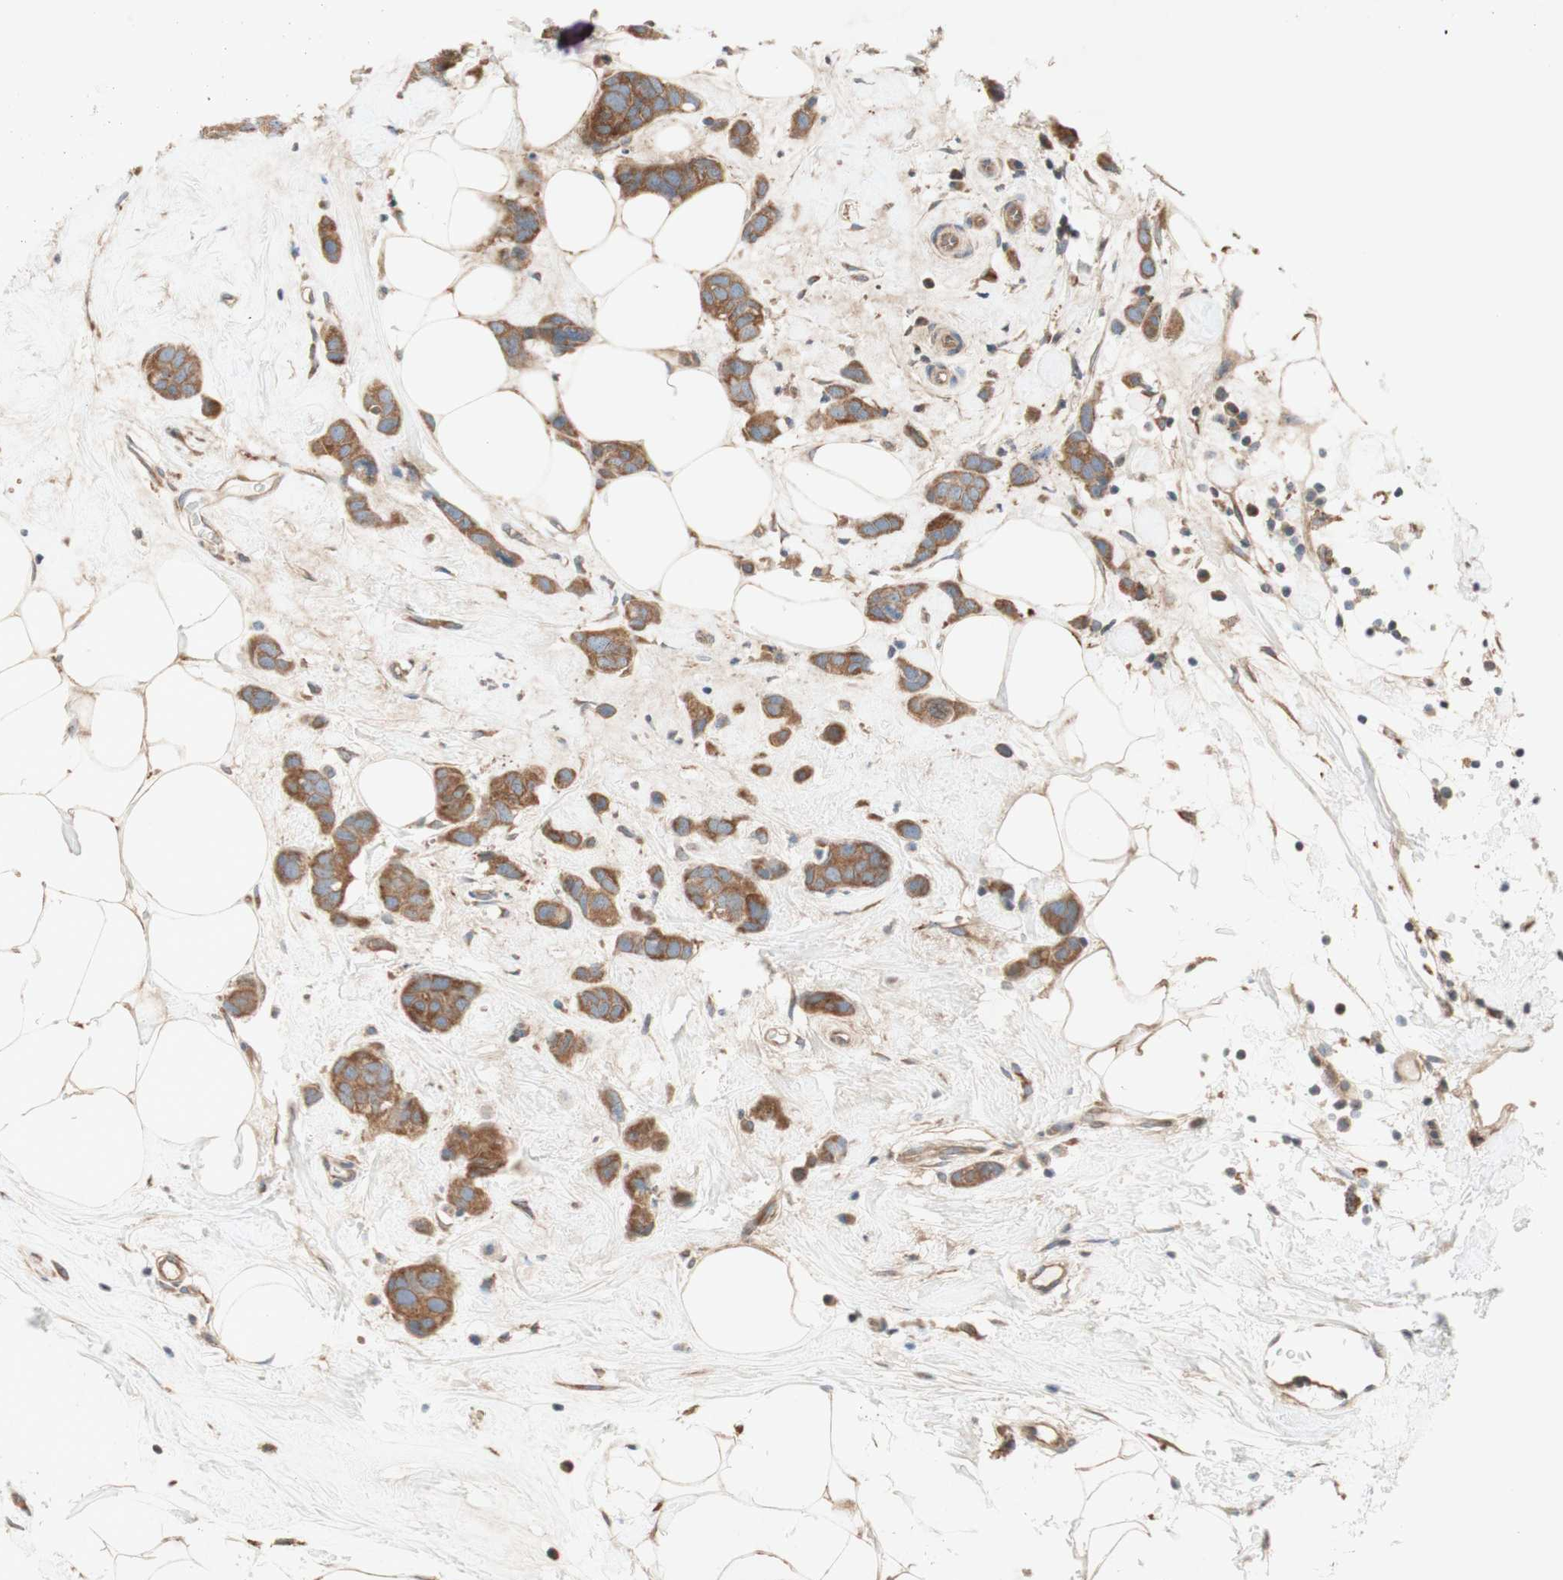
{"staining": {"intensity": "moderate", "quantity": ">75%", "location": "cytoplasmic/membranous"}, "tissue": "breast cancer", "cell_type": "Tumor cells", "image_type": "cancer", "snomed": [{"axis": "morphology", "description": "Normal tissue, NOS"}, {"axis": "morphology", "description": "Duct carcinoma"}, {"axis": "topography", "description": "Breast"}], "caption": "High-magnification brightfield microscopy of breast cancer (infiltrating ductal carcinoma) stained with DAB (brown) and counterstained with hematoxylin (blue). tumor cells exhibit moderate cytoplasmic/membranous staining is present in about>75% of cells. Using DAB (brown) and hematoxylin (blue) stains, captured at high magnification using brightfield microscopy.", "gene": "SOCS2", "patient": {"sex": "female", "age": 50}}